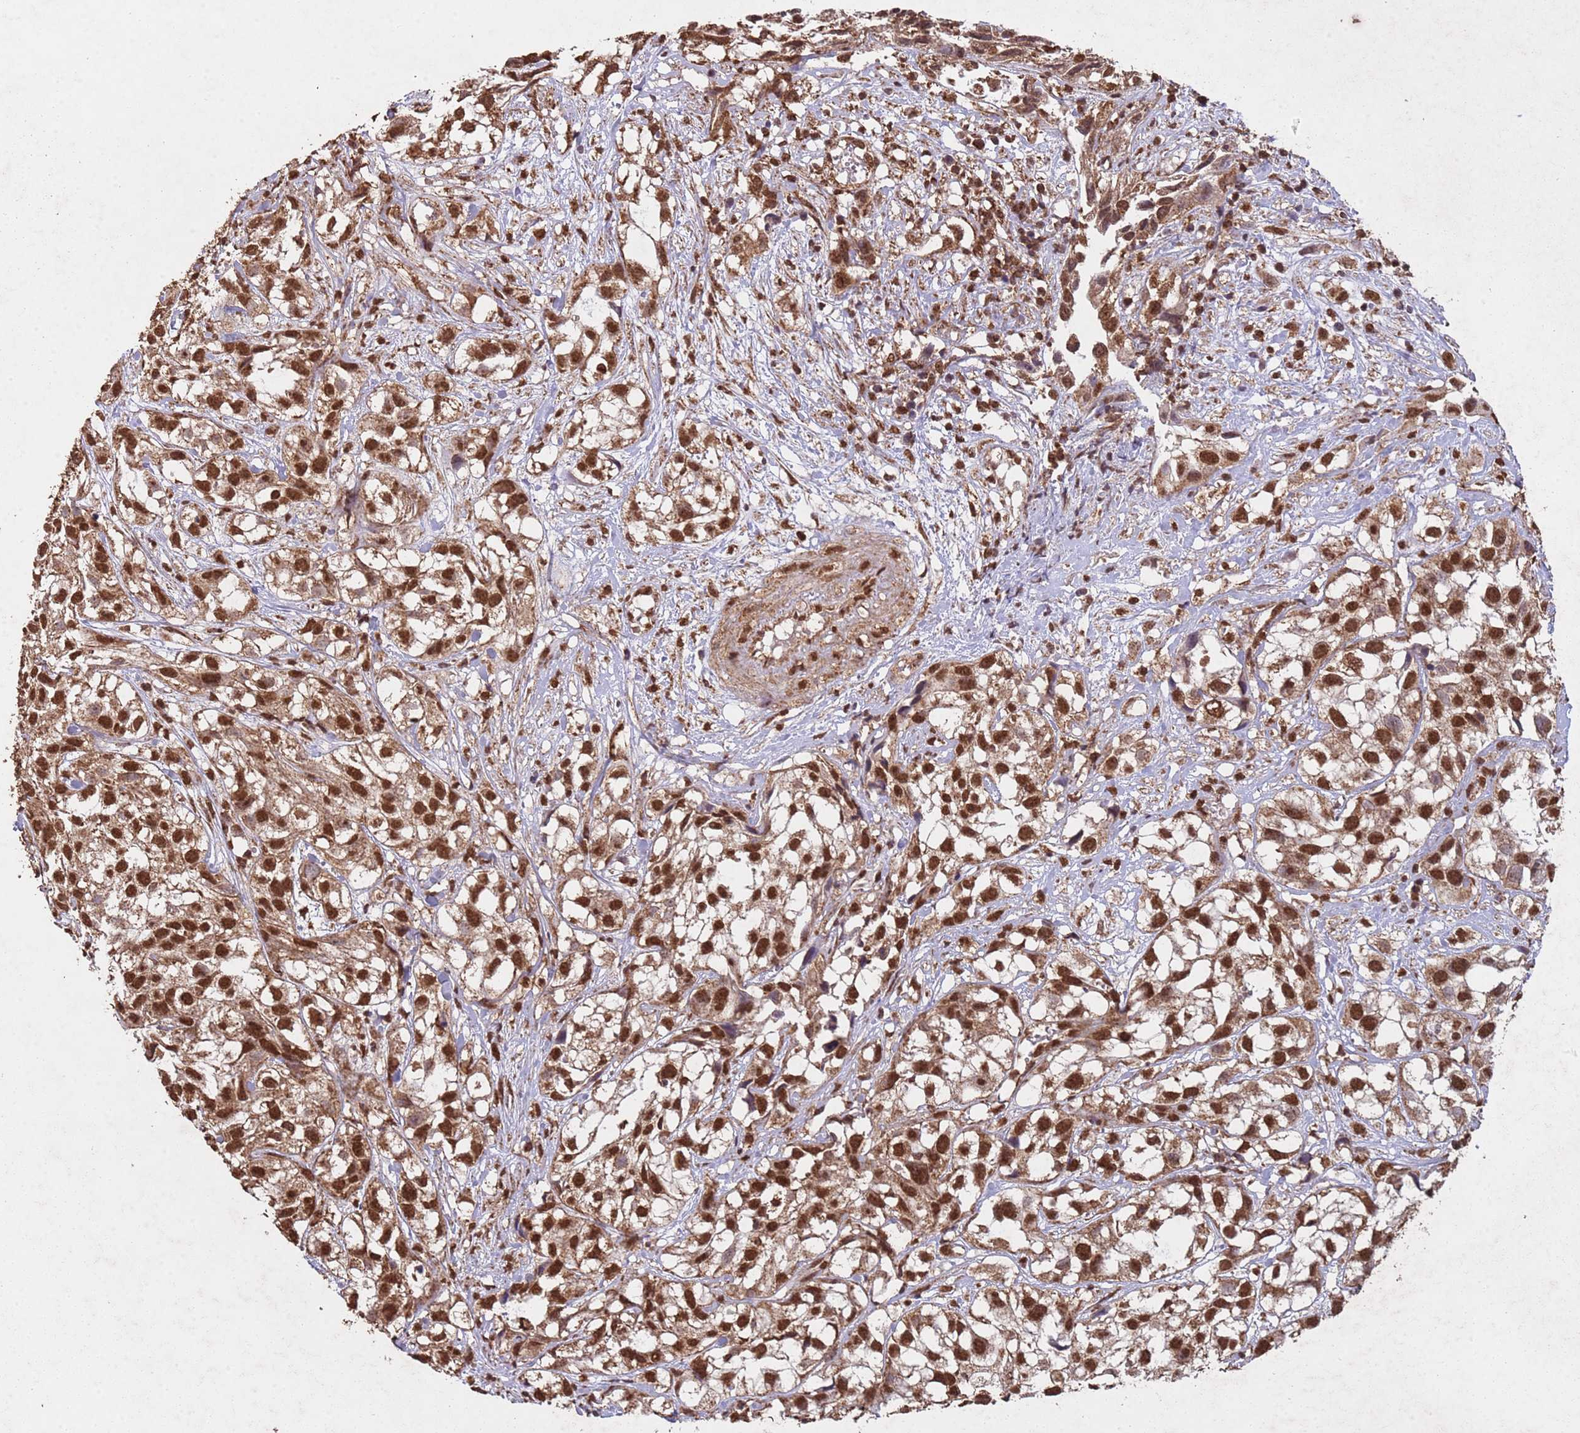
{"staining": {"intensity": "strong", "quantity": ">75%", "location": "cytoplasmic/membranous,nuclear"}, "tissue": "urothelial cancer", "cell_type": "Tumor cells", "image_type": "cancer", "snomed": [{"axis": "morphology", "description": "Urothelial carcinoma, High grade"}, {"axis": "topography", "description": "Urinary bladder"}], "caption": "Strong cytoplasmic/membranous and nuclear positivity for a protein is identified in approximately >75% of tumor cells of urothelial carcinoma (high-grade) using IHC.", "gene": "HDAC10", "patient": {"sex": "male", "age": 56}}